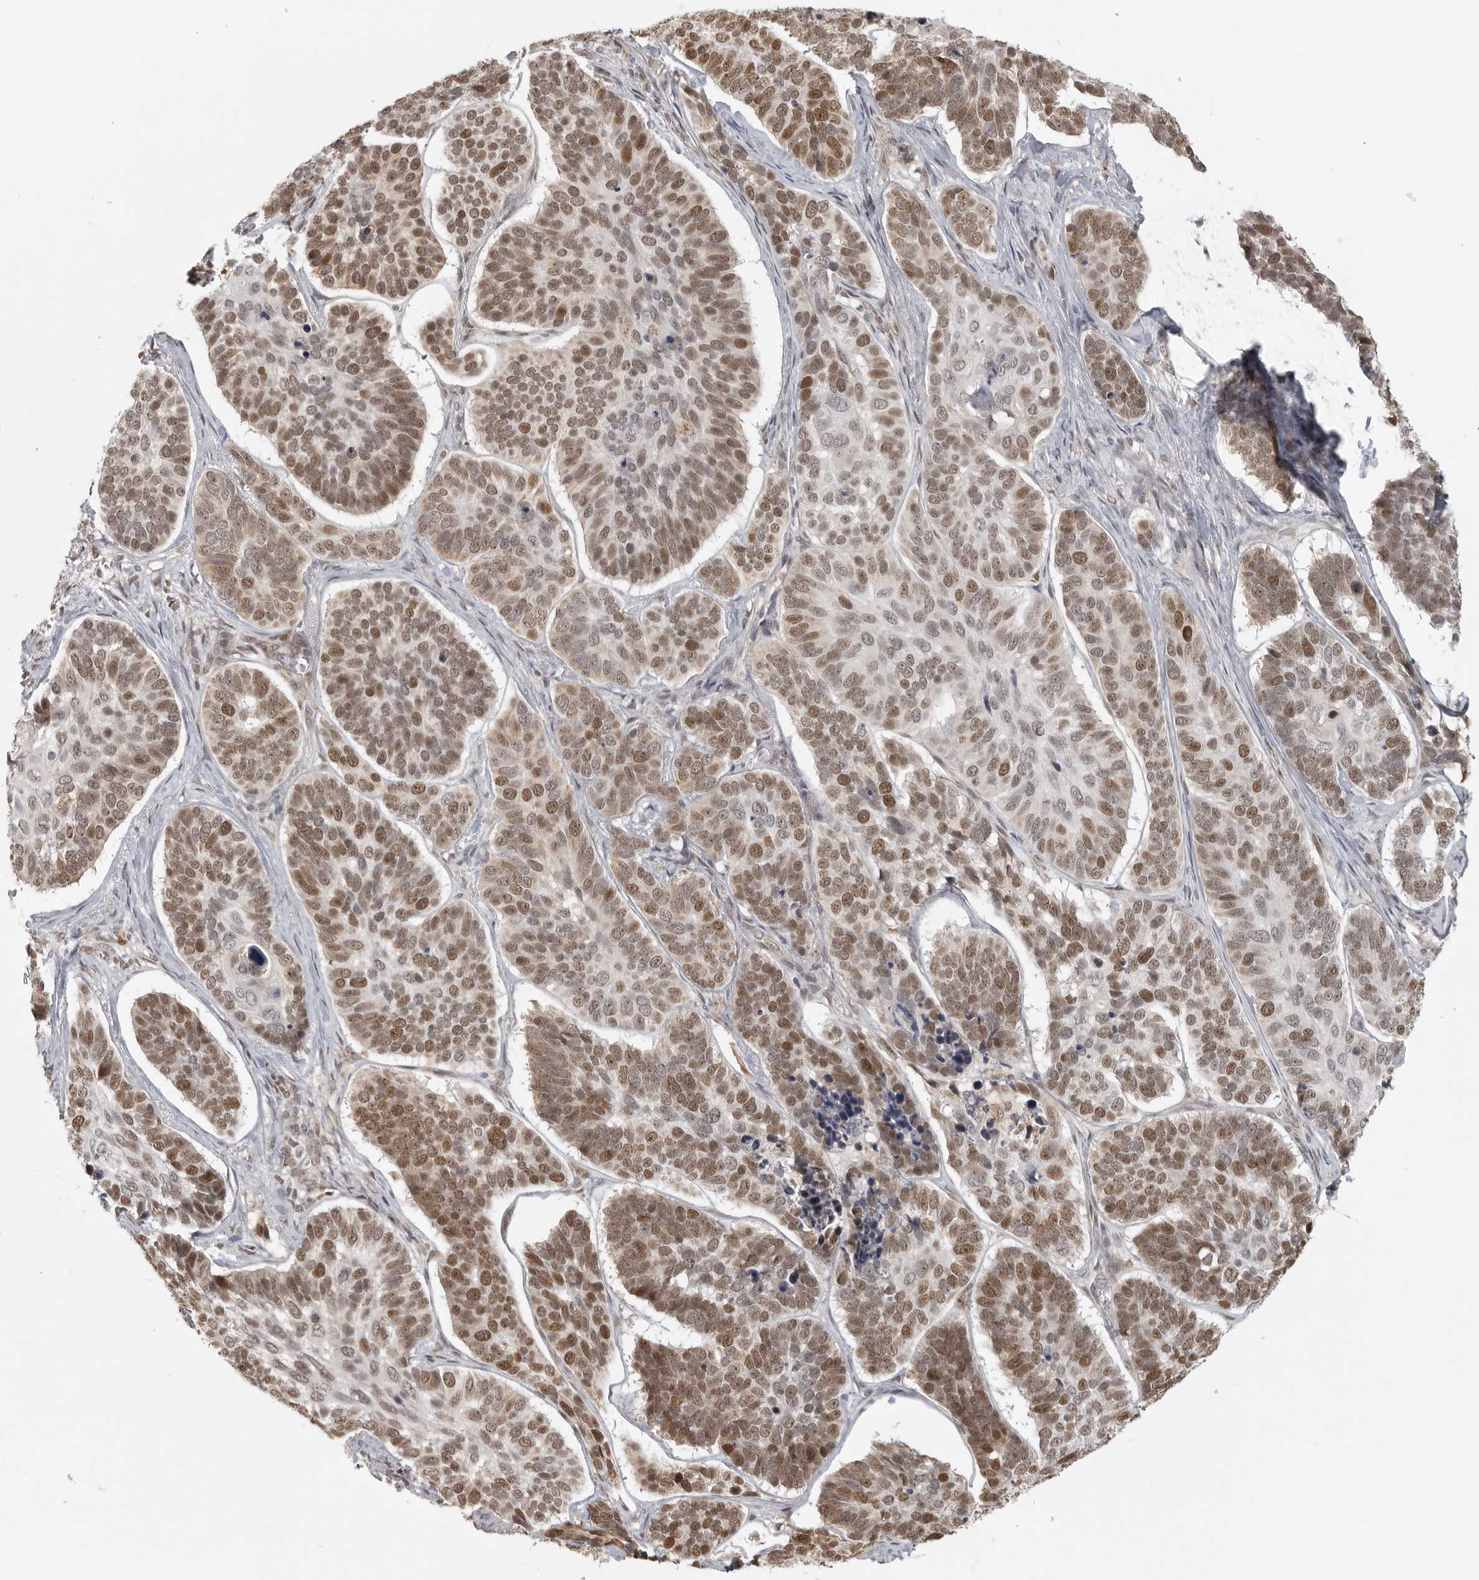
{"staining": {"intensity": "moderate", "quantity": ">75%", "location": "nuclear"}, "tissue": "skin cancer", "cell_type": "Tumor cells", "image_type": "cancer", "snomed": [{"axis": "morphology", "description": "Basal cell carcinoma"}, {"axis": "topography", "description": "Skin"}], "caption": "Tumor cells display moderate nuclear expression in about >75% of cells in basal cell carcinoma (skin).", "gene": "ISG20L2", "patient": {"sex": "male", "age": 62}}